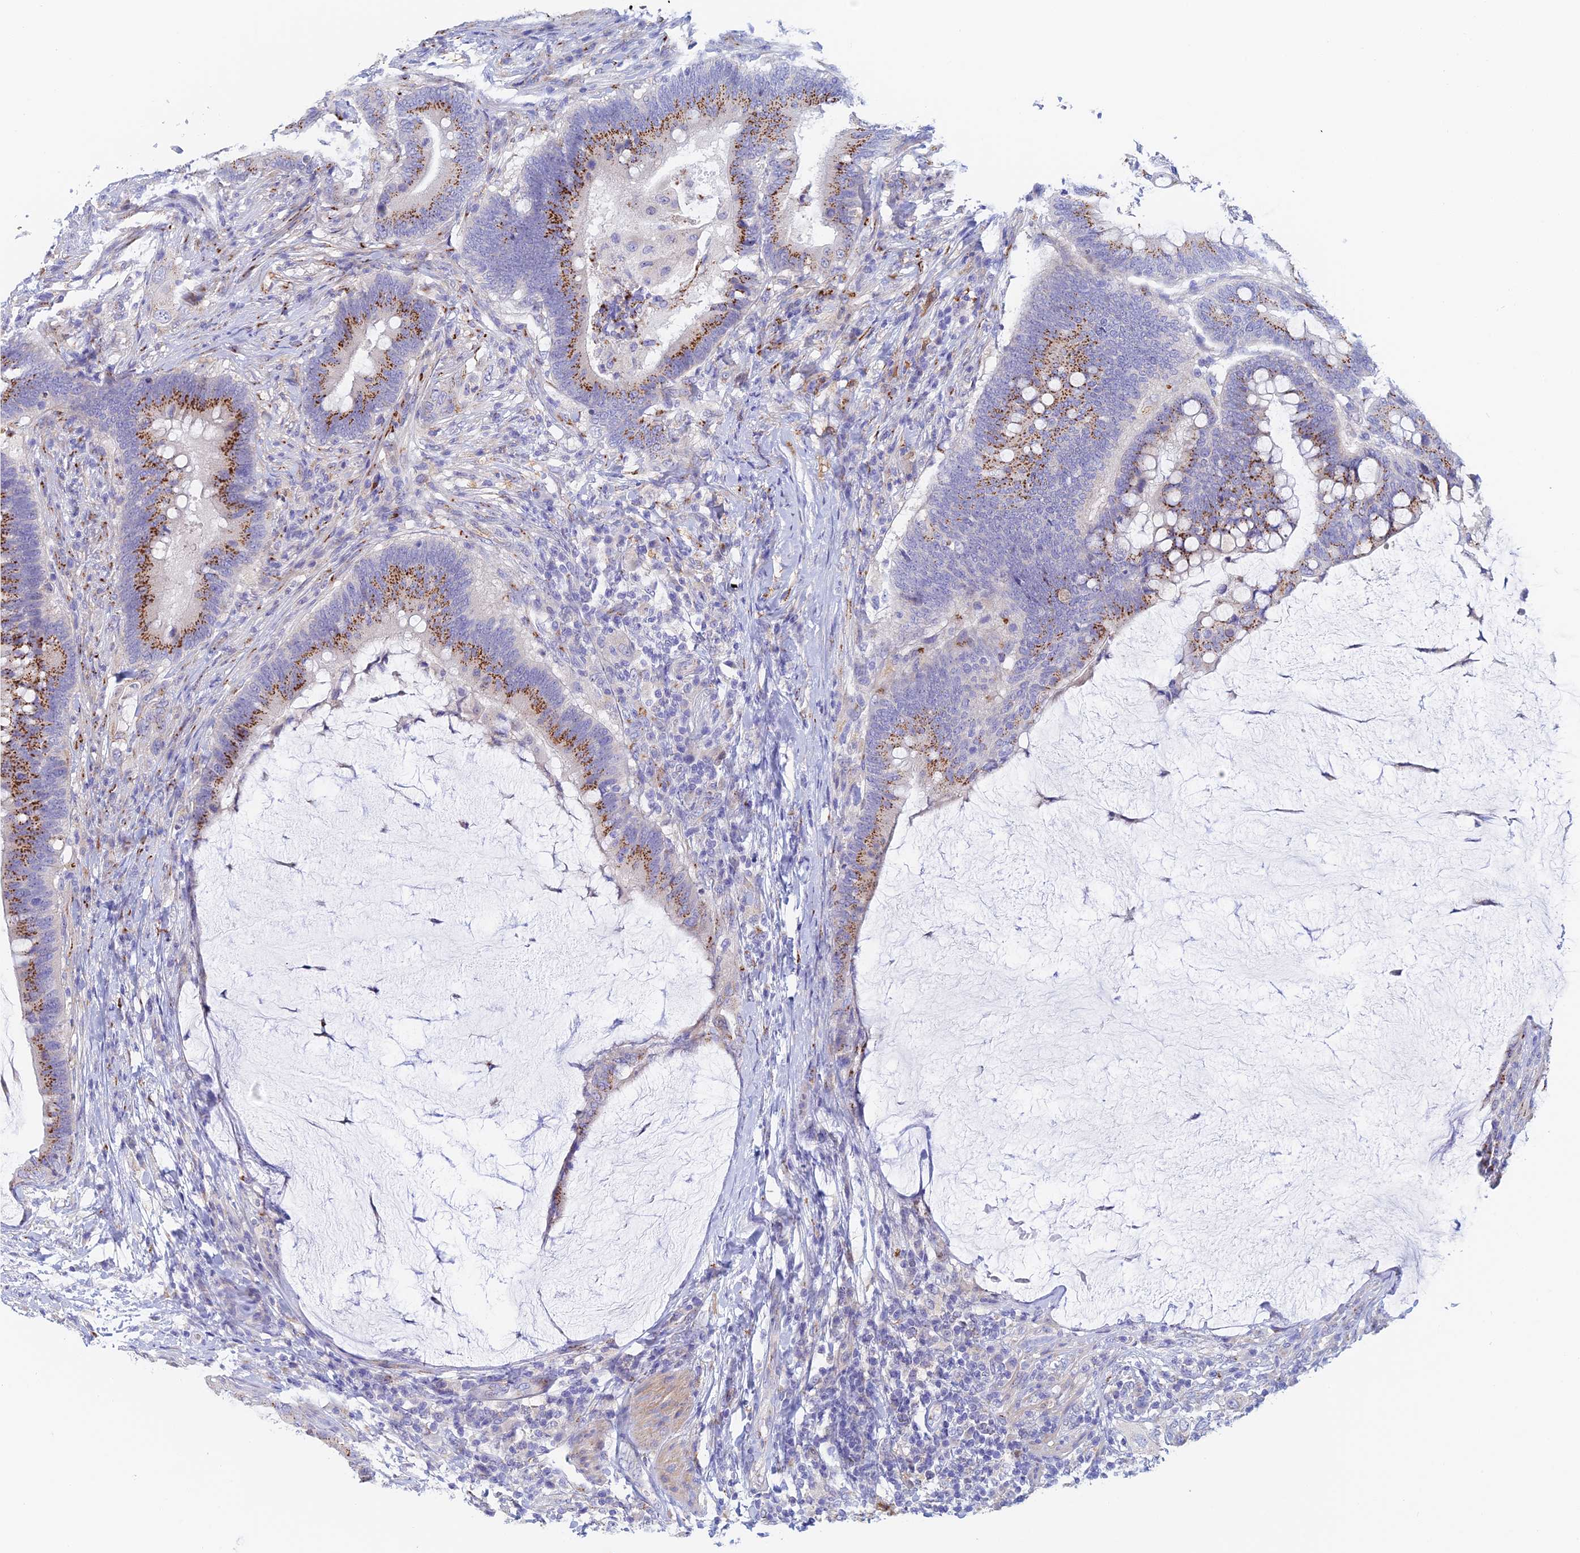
{"staining": {"intensity": "strong", "quantity": ">75%", "location": "cytoplasmic/membranous"}, "tissue": "colorectal cancer", "cell_type": "Tumor cells", "image_type": "cancer", "snomed": [{"axis": "morphology", "description": "Adenocarcinoma, NOS"}, {"axis": "topography", "description": "Colon"}], "caption": "Immunohistochemistry staining of colorectal cancer (adenocarcinoma), which reveals high levels of strong cytoplasmic/membranous positivity in about >75% of tumor cells indicating strong cytoplasmic/membranous protein positivity. The staining was performed using DAB (3,3'-diaminobenzidine) (brown) for protein detection and nuclei were counterstained in hematoxylin (blue).", "gene": "SLC24A3", "patient": {"sex": "female", "age": 66}}